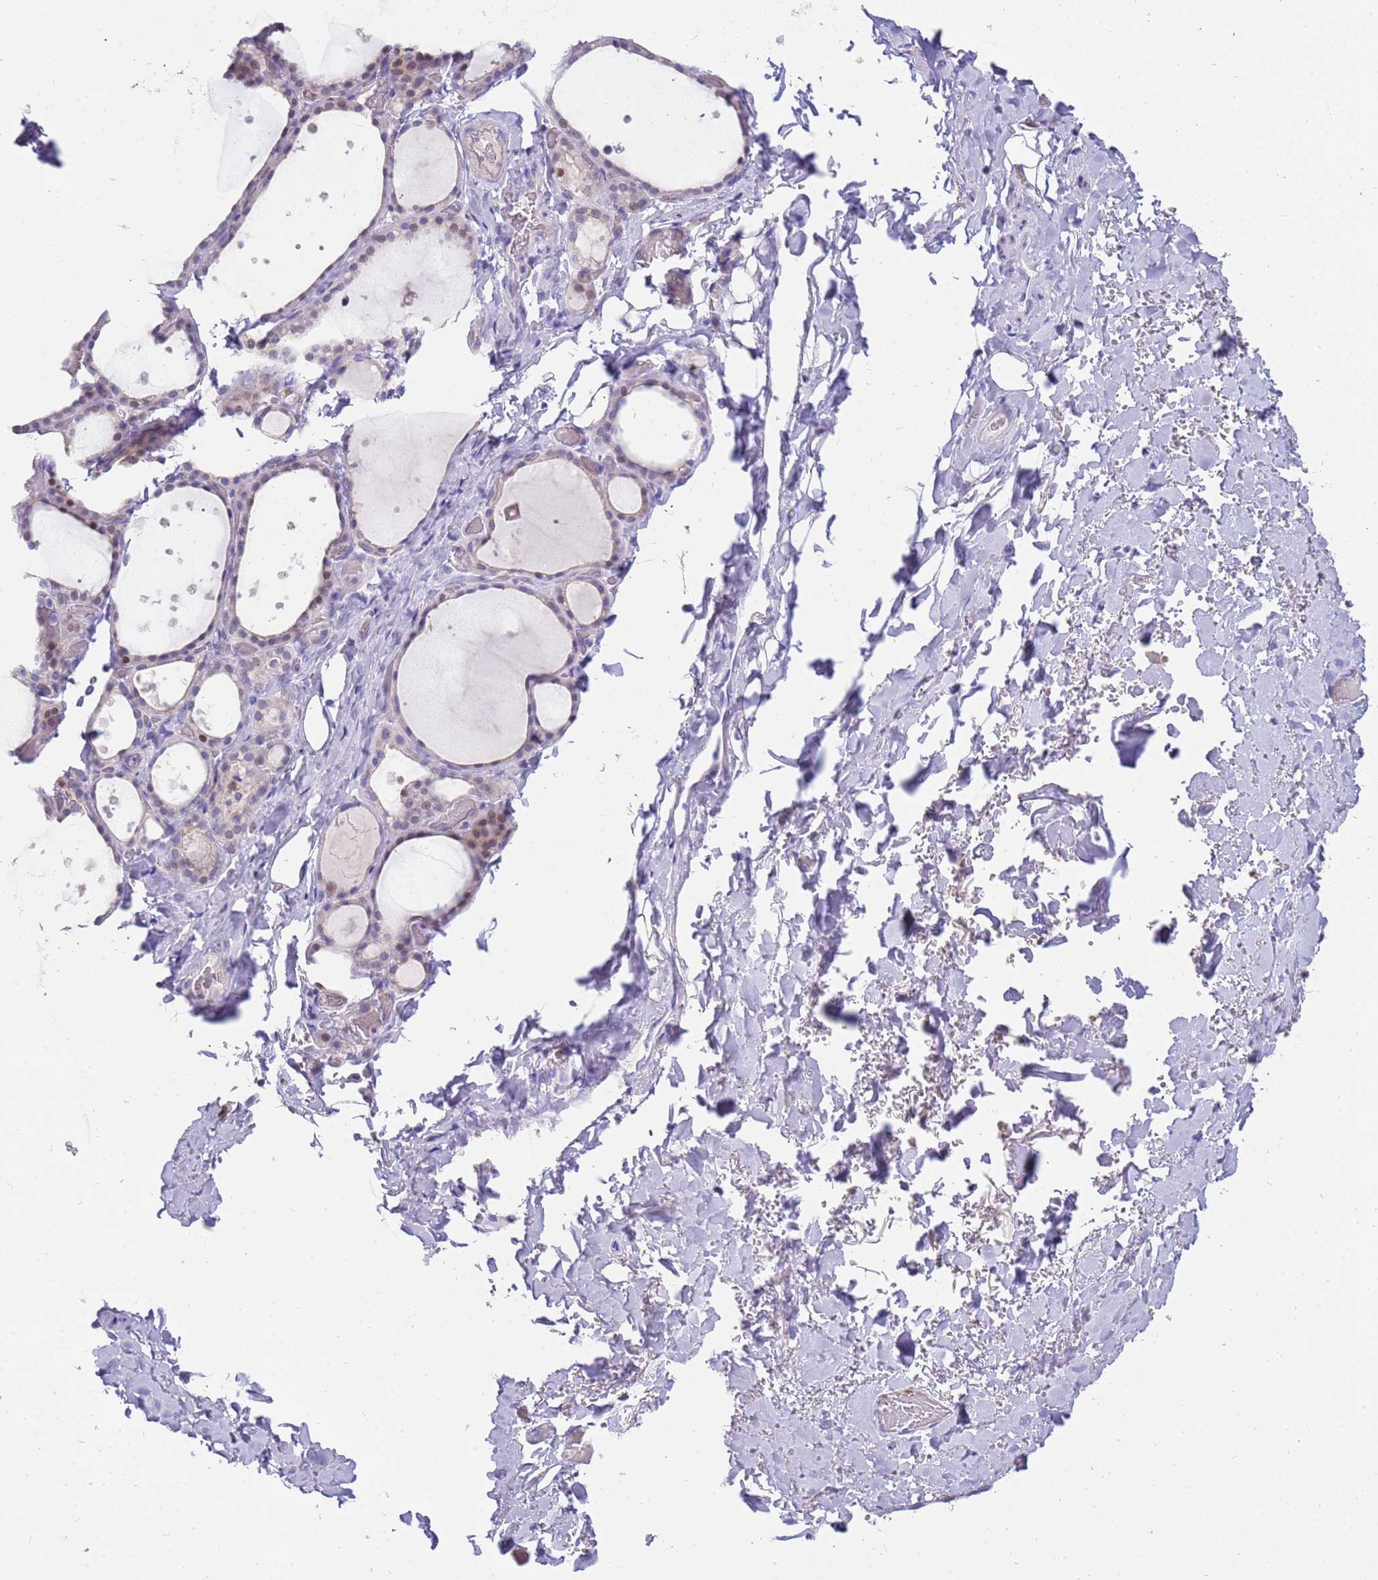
{"staining": {"intensity": "negative", "quantity": "none", "location": "none"}, "tissue": "thyroid gland", "cell_type": "Glandular cells", "image_type": "normal", "snomed": [{"axis": "morphology", "description": "Normal tissue, NOS"}, {"axis": "topography", "description": "Thyroid gland"}], "caption": "This is a histopathology image of immunohistochemistry (IHC) staining of unremarkable thyroid gland, which shows no expression in glandular cells. The staining was performed using DAB to visualize the protein expression in brown, while the nuclei were stained in blue with hematoxylin (Magnification: 20x).", "gene": "STK25", "patient": {"sex": "female", "age": 44}}